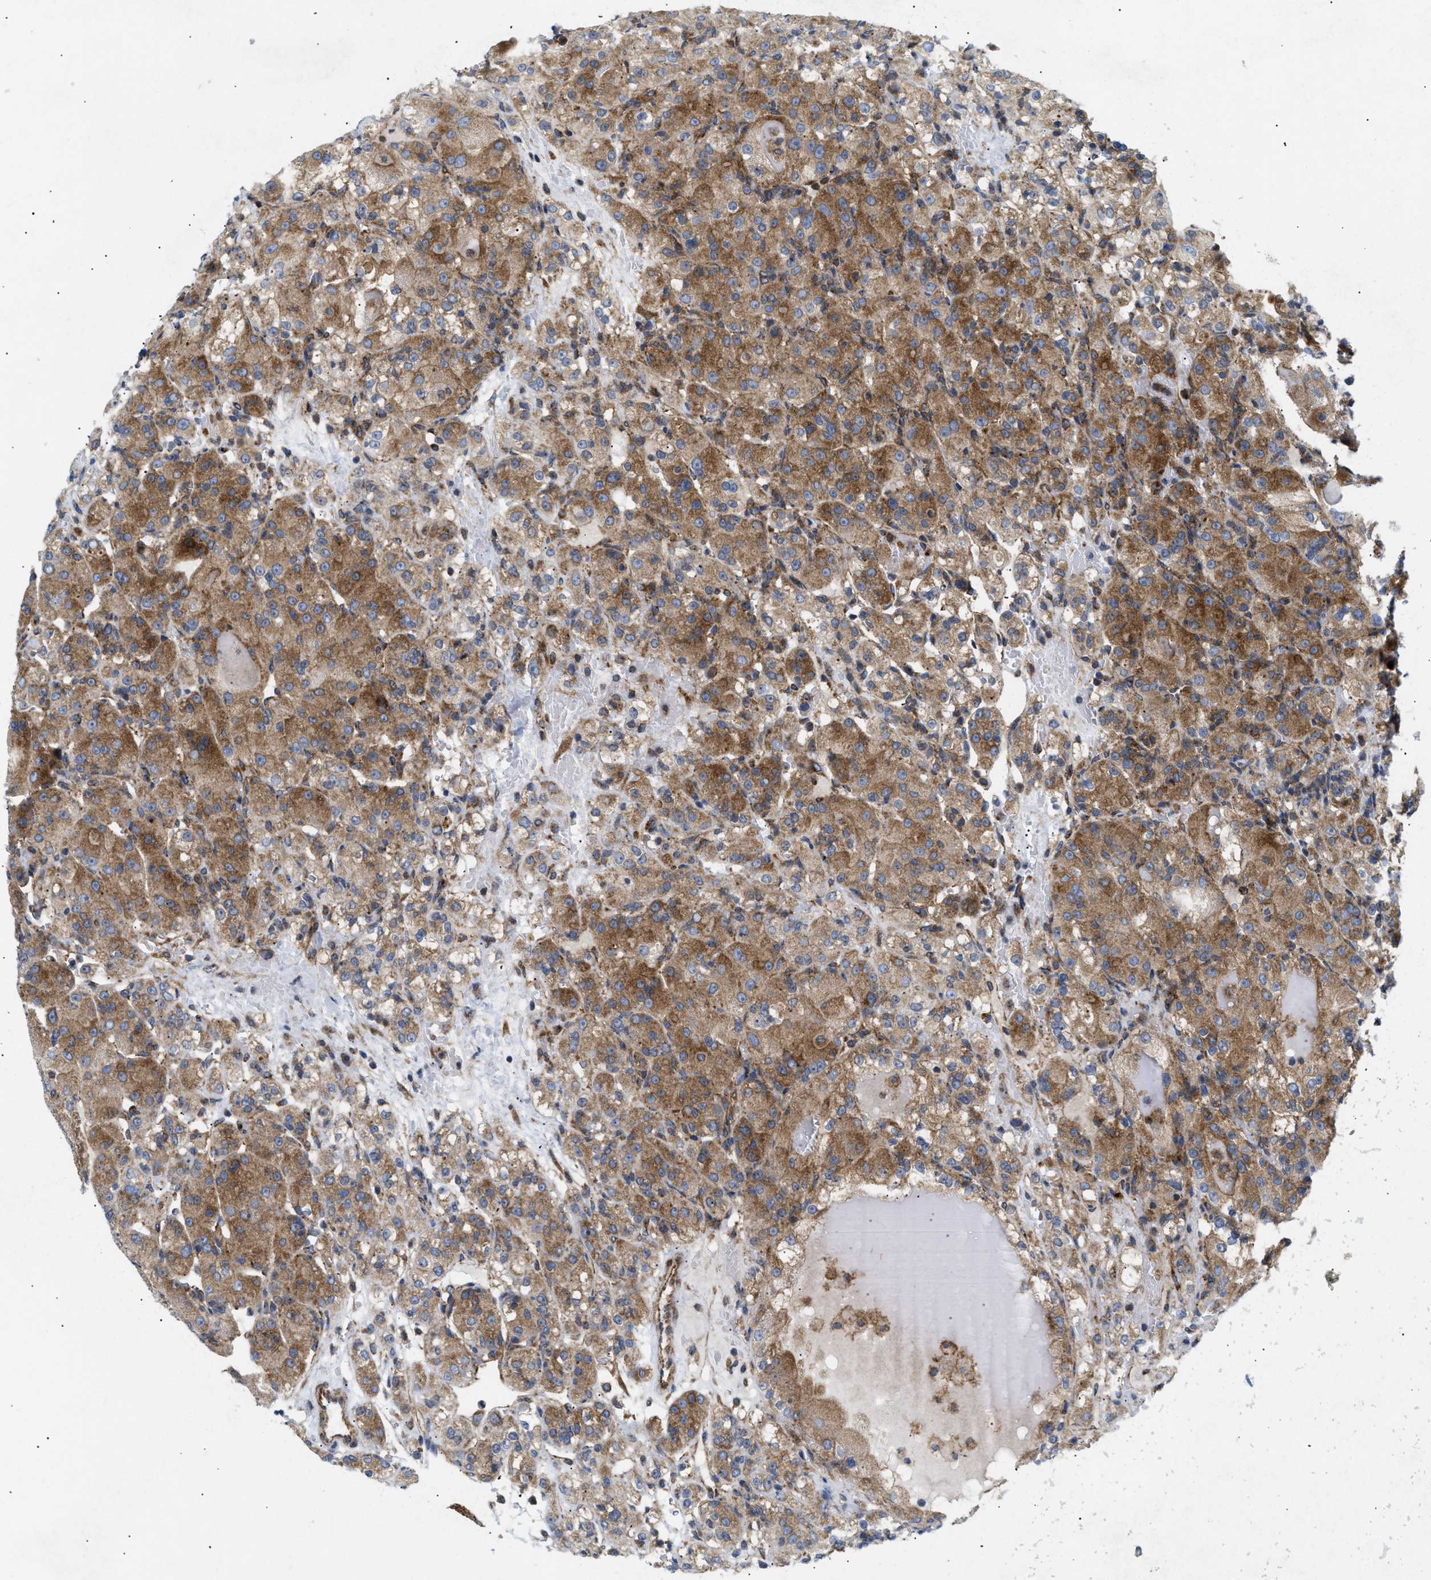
{"staining": {"intensity": "moderate", "quantity": ">75%", "location": "cytoplasmic/membranous"}, "tissue": "renal cancer", "cell_type": "Tumor cells", "image_type": "cancer", "snomed": [{"axis": "morphology", "description": "Normal tissue, NOS"}, {"axis": "morphology", "description": "Adenocarcinoma, NOS"}, {"axis": "topography", "description": "Kidney"}], "caption": "Immunohistochemical staining of human renal cancer (adenocarcinoma) exhibits medium levels of moderate cytoplasmic/membranous positivity in approximately >75% of tumor cells. (Stains: DAB (3,3'-diaminobenzidine) in brown, nuclei in blue, Microscopy: brightfield microscopy at high magnification).", "gene": "DCTN4", "patient": {"sex": "male", "age": 61}}